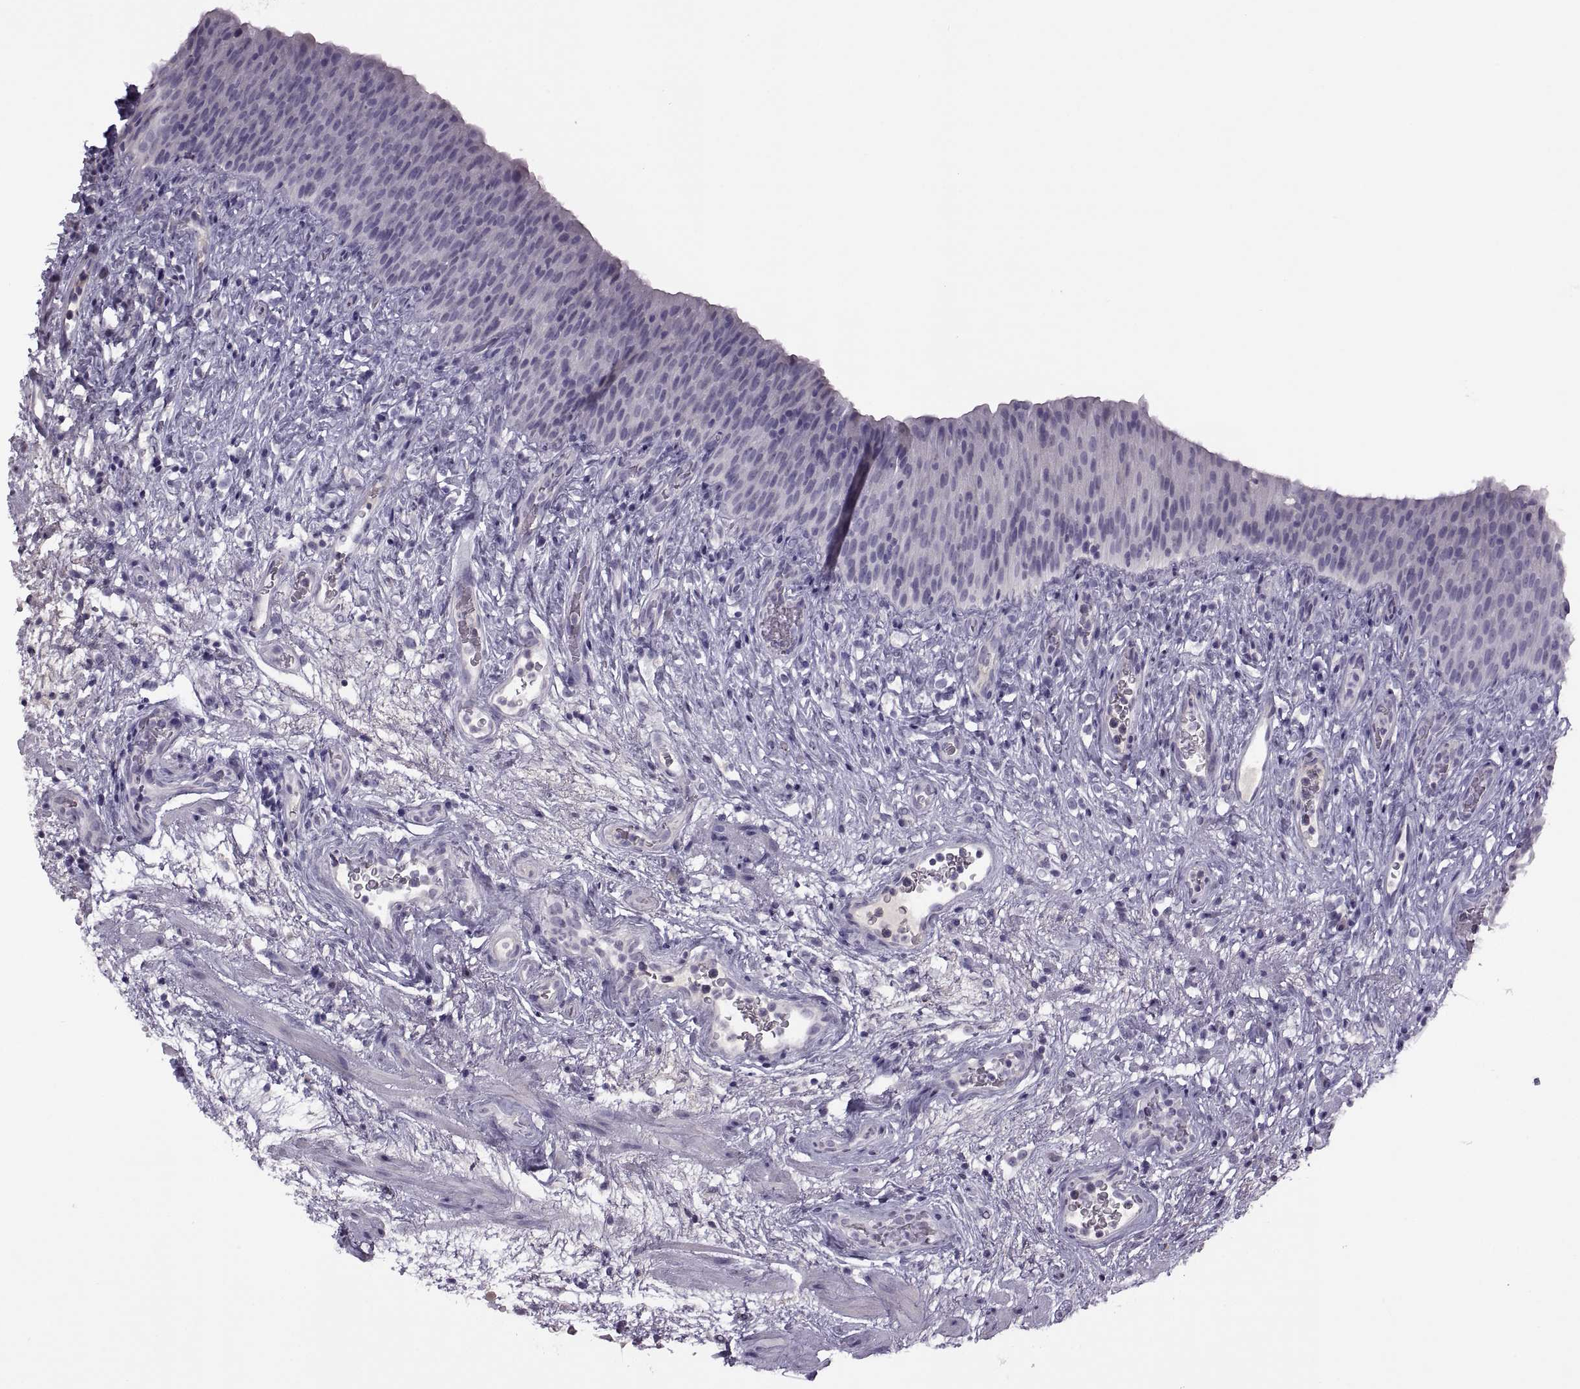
{"staining": {"intensity": "negative", "quantity": "none", "location": "none"}, "tissue": "urinary bladder", "cell_type": "Urothelial cells", "image_type": "normal", "snomed": [{"axis": "morphology", "description": "Normal tissue, NOS"}, {"axis": "topography", "description": "Urinary bladder"}], "caption": "DAB (3,3'-diaminobenzidine) immunohistochemical staining of normal human urinary bladder exhibits no significant expression in urothelial cells. (Brightfield microscopy of DAB (3,3'-diaminobenzidine) immunohistochemistry at high magnification).", "gene": "RSPH6A", "patient": {"sex": "male", "age": 76}}